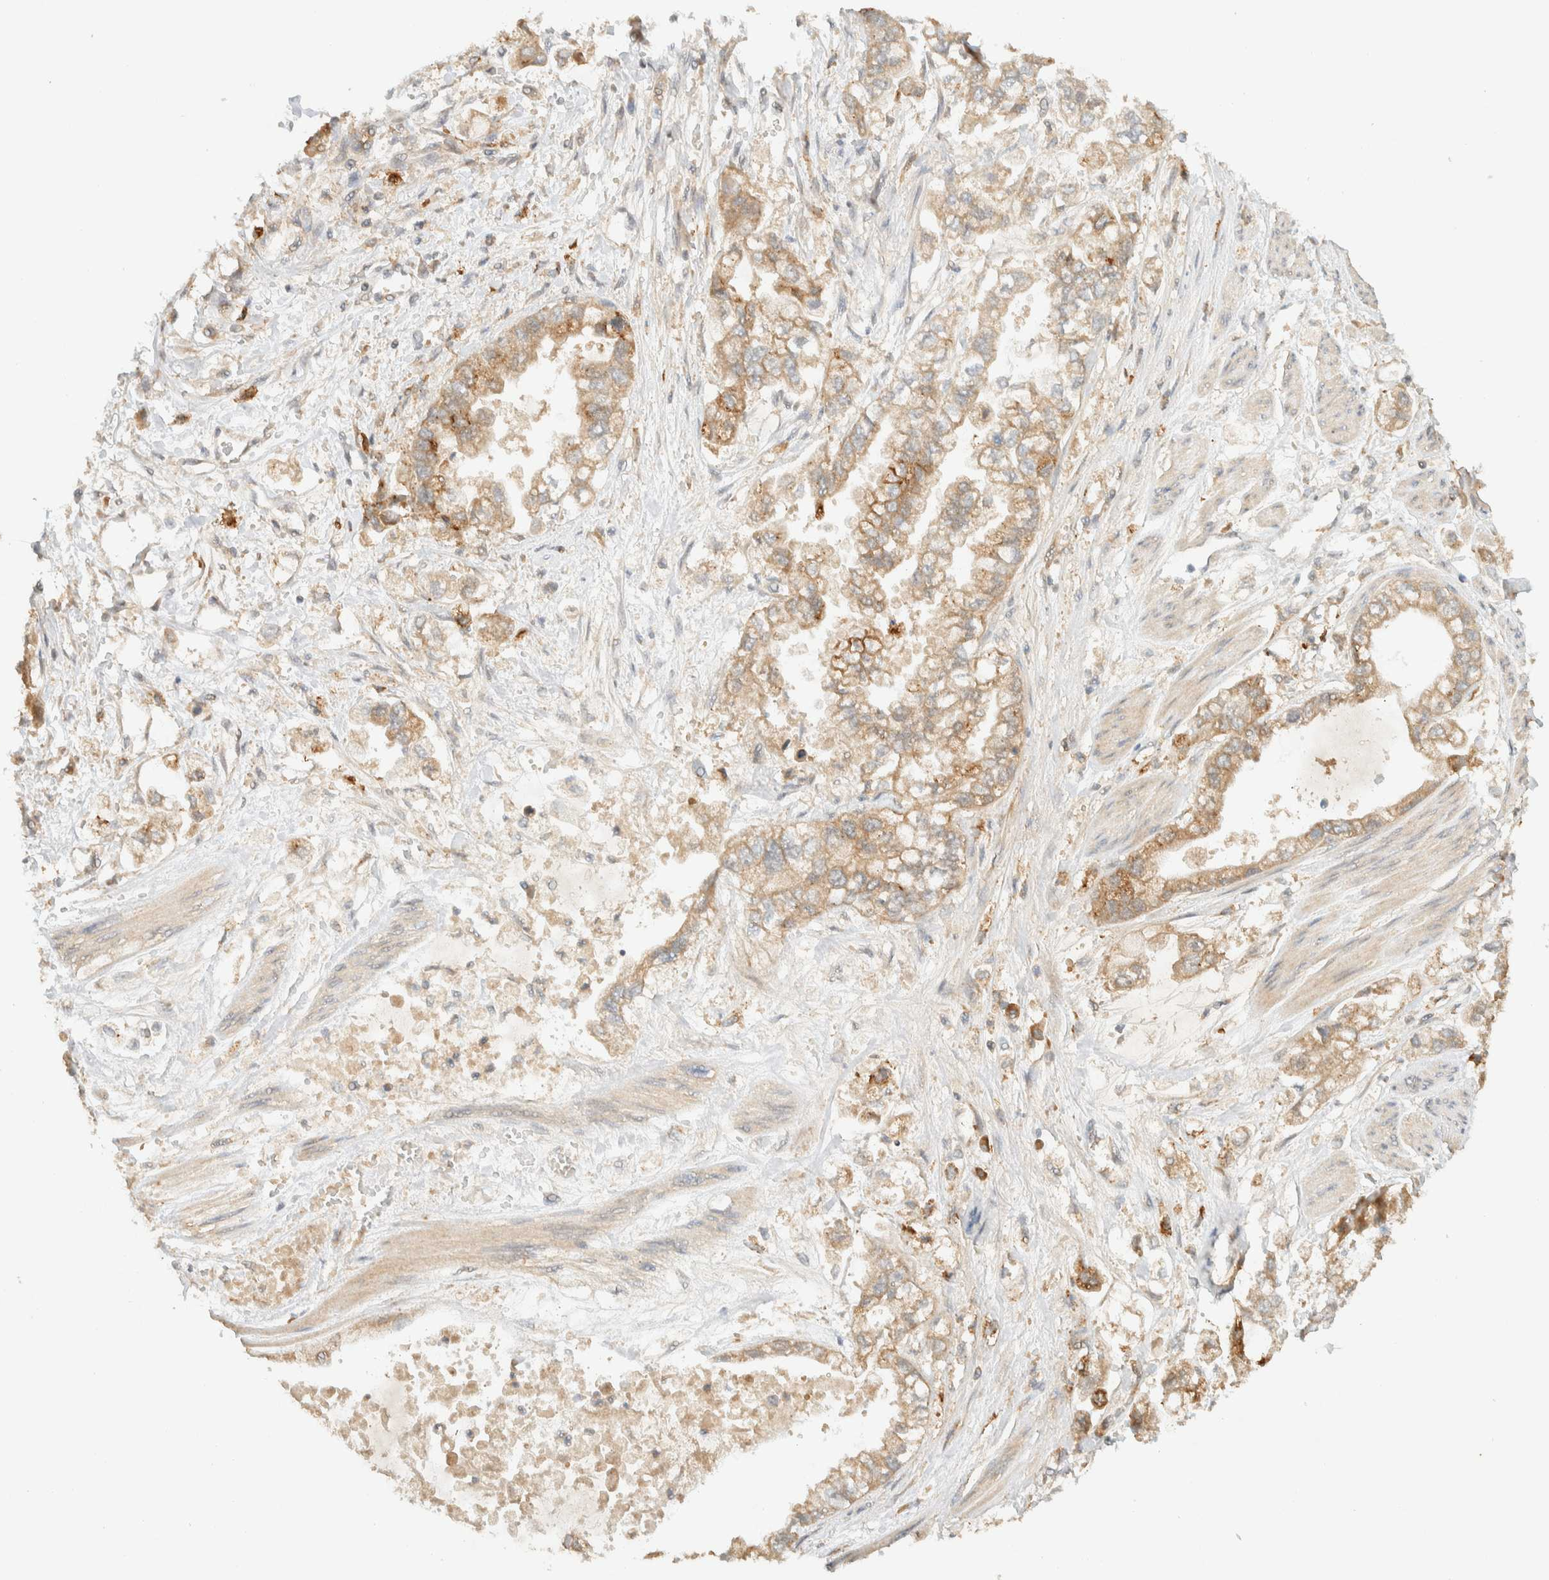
{"staining": {"intensity": "weak", "quantity": ">75%", "location": "cytoplasmic/membranous"}, "tissue": "stomach cancer", "cell_type": "Tumor cells", "image_type": "cancer", "snomed": [{"axis": "morphology", "description": "Normal tissue, NOS"}, {"axis": "morphology", "description": "Adenocarcinoma, NOS"}, {"axis": "topography", "description": "Stomach"}], "caption": "Immunohistochemistry (DAB) staining of human stomach cancer (adenocarcinoma) demonstrates weak cytoplasmic/membranous protein staining in approximately >75% of tumor cells. The staining was performed using DAB to visualize the protein expression in brown, while the nuclei were stained in blue with hematoxylin (Magnification: 20x).", "gene": "ZBTB34", "patient": {"sex": "male", "age": 62}}